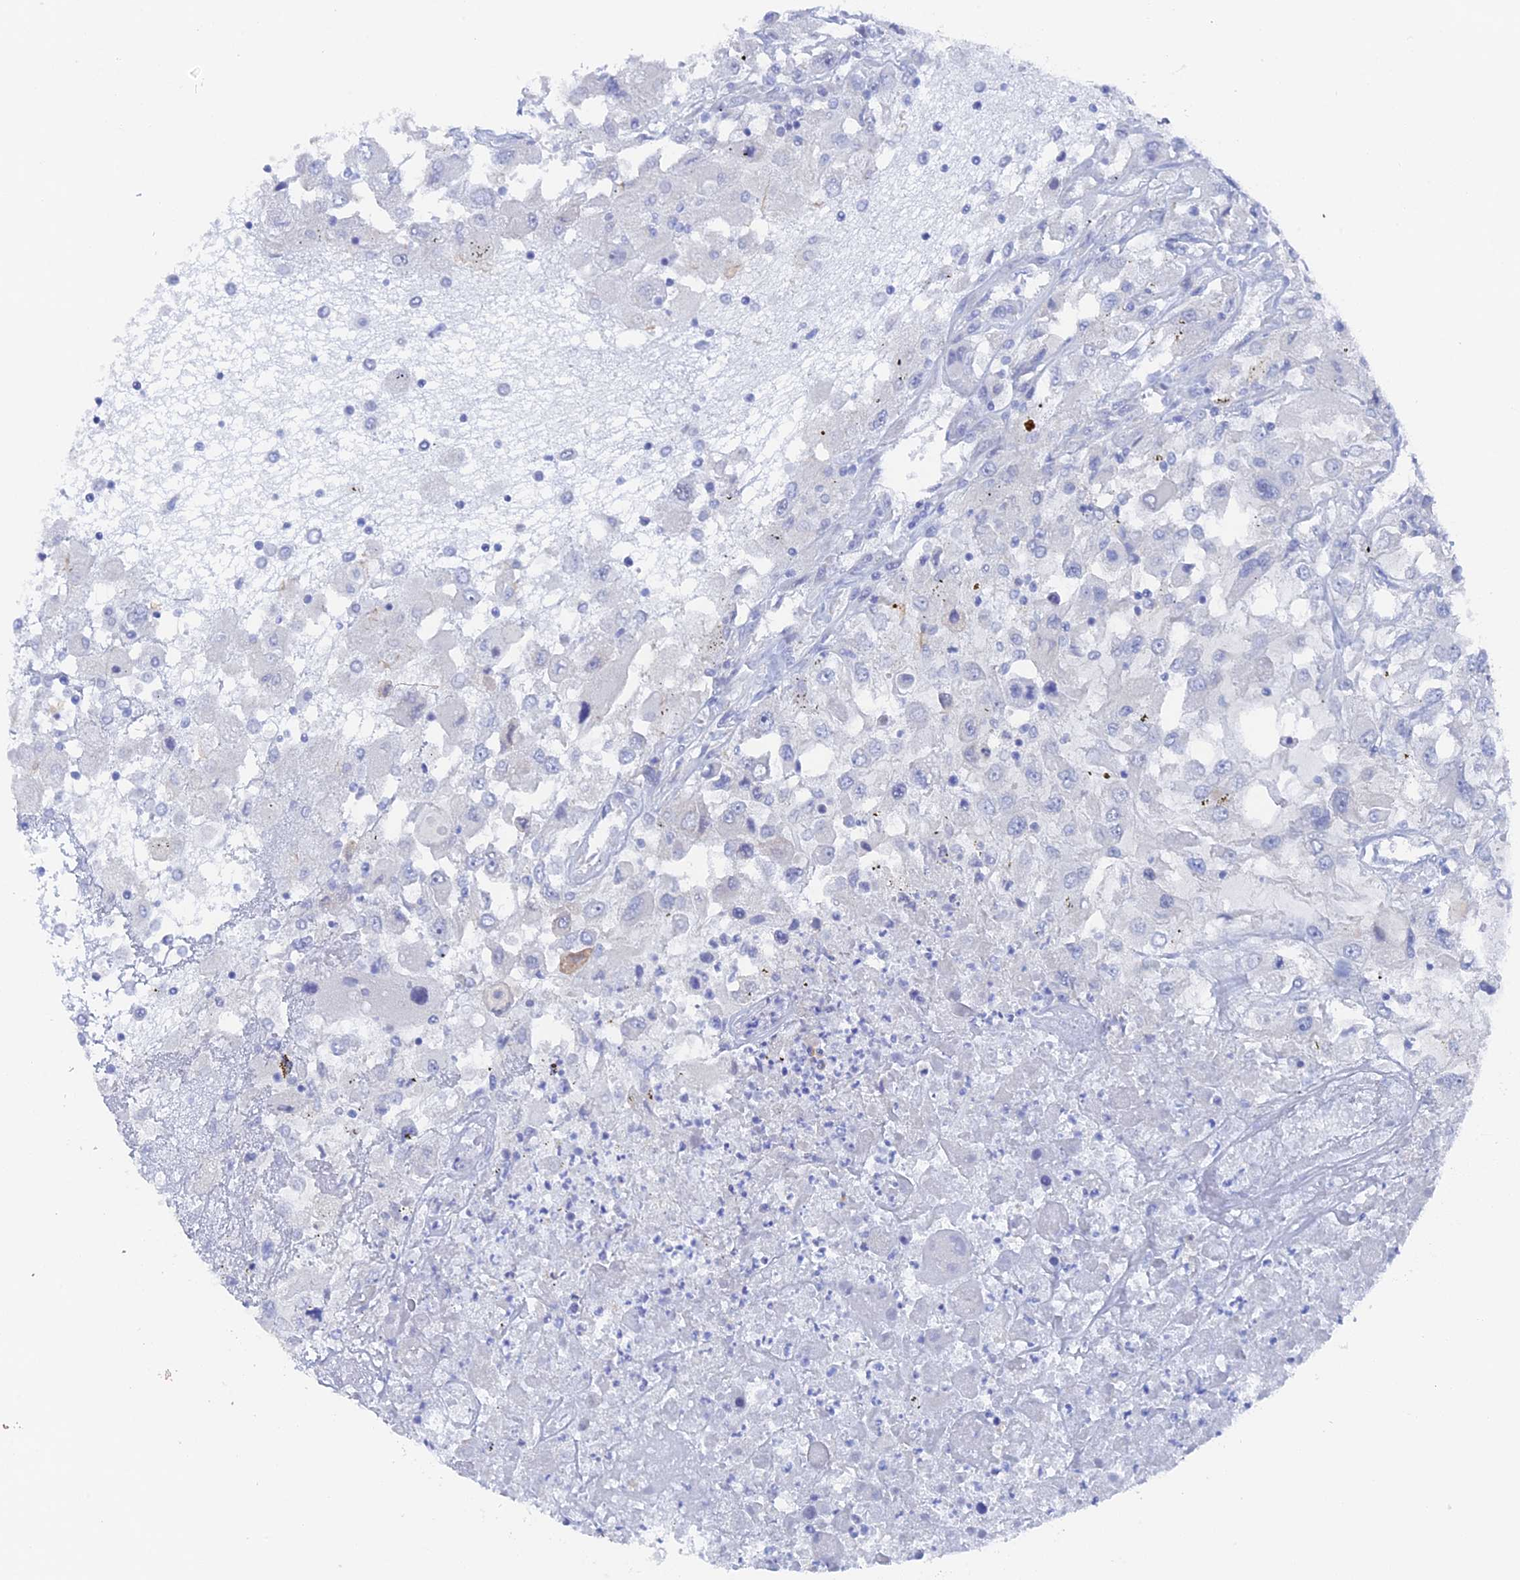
{"staining": {"intensity": "negative", "quantity": "none", "location": "none"}, "tissue": "renal cancer", "cell_type": "Tumor cells", "image_type": "cancer", "snomed": [{"axis": "morphology", "description": "Adenocarcinoma, NOS"}, {"axis": "topography", "description": "Kidney"}], "caption": "DAB (3,3'-diaminobenzidine) immunohistochemical staining of renal cancer (adenocarcinoma) shows no significant expression in tumor cells.", "gene": "DACT3", "patient": {"sex": "female", "age": 52}}